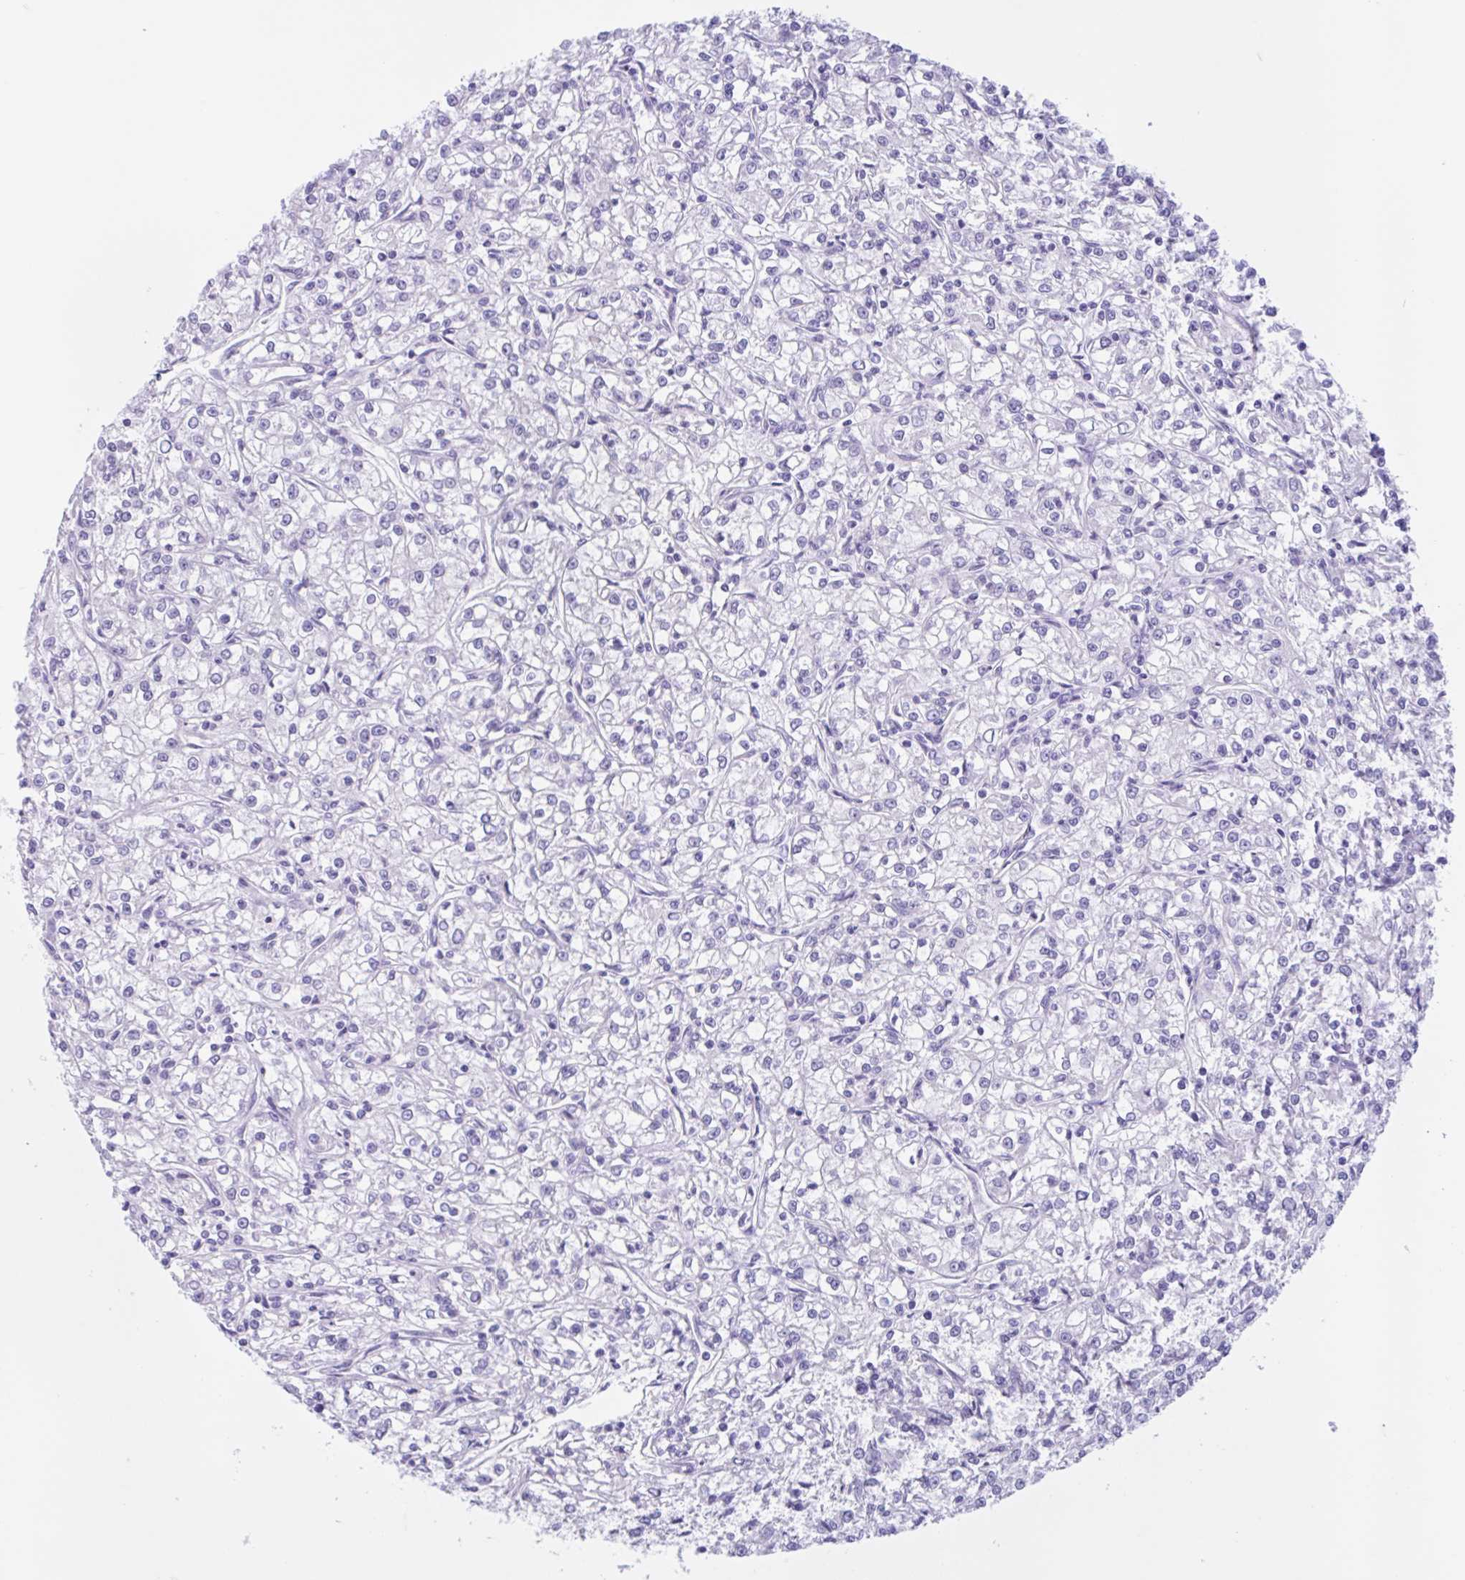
{"staining": {"intensity": "negative", "quantity": "none", "location": "none"}, "tissue": "renal cancer", "cell_type": "Tumor cells", "image_type": "cancer", "snomed": [{"axis": "morphology", "description": "Adenocarcinoma, NOS"}, {"axis": "topography", "description": "Kidney"}], "caption": "Immunohistochemistry image of renal cancer stained for a protein (brown), which demonstrates no expression in tumor cells.", "gene": "ZNF319", "patient": {"sex": "female", "age": 59}}